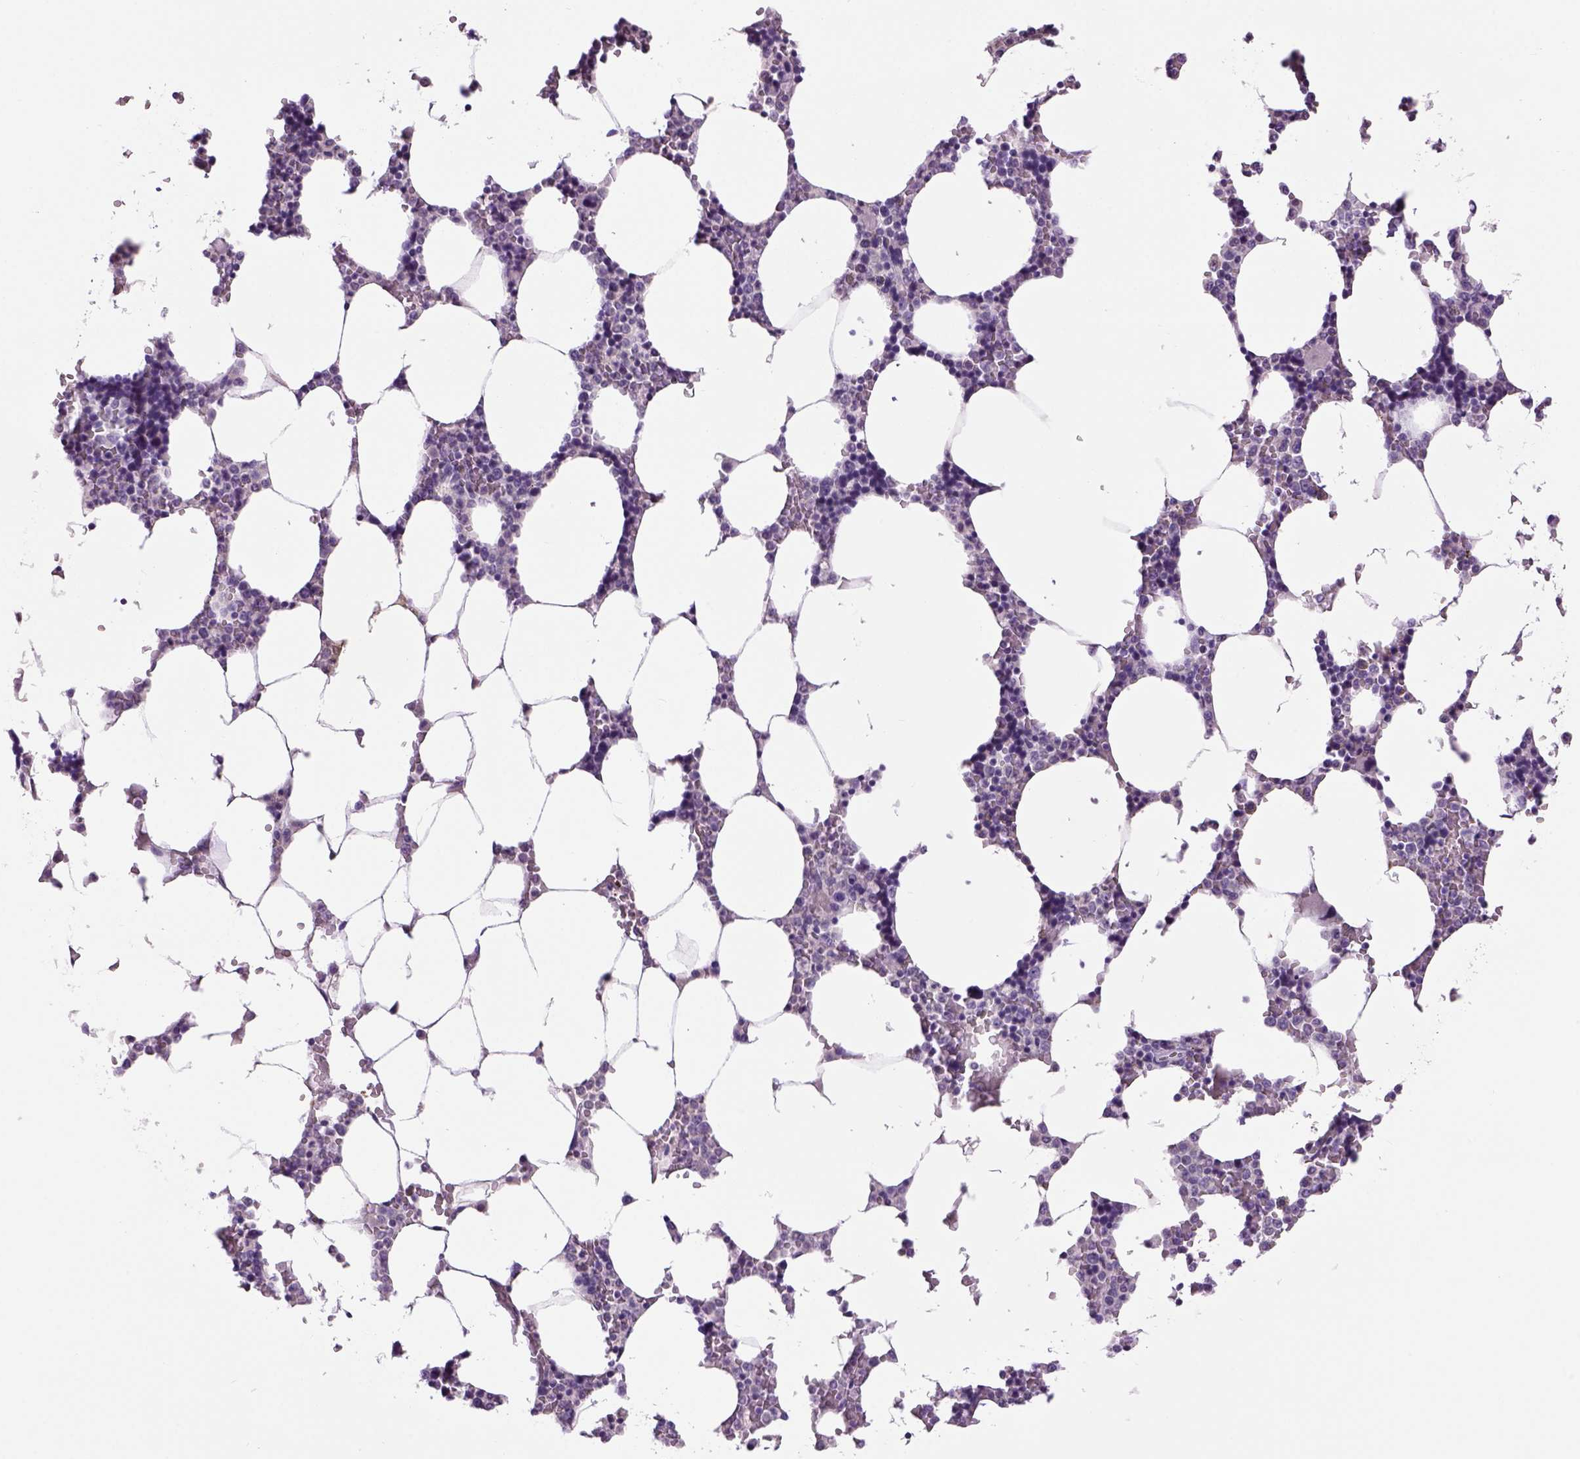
{"staining": {"intensity": "negative", "quantity": "none", "location": "none"}, "tissue": "bone marrow", "cell_type": "Hematopoietic cells", "image_type": "normal", "snomed": [{"axis": "morphology", "description": "Normal tissue, NOS"}, {"axis": "topography", "description": "Bone marrow"}], "caption": "Immunohistochemistry (IHC) image of normal bone marrow stained for a protein (brown), which reveals no expression in hematopoietic cells.", "gene": "DBH", "patient": {"sex": "female", "age": 52}}